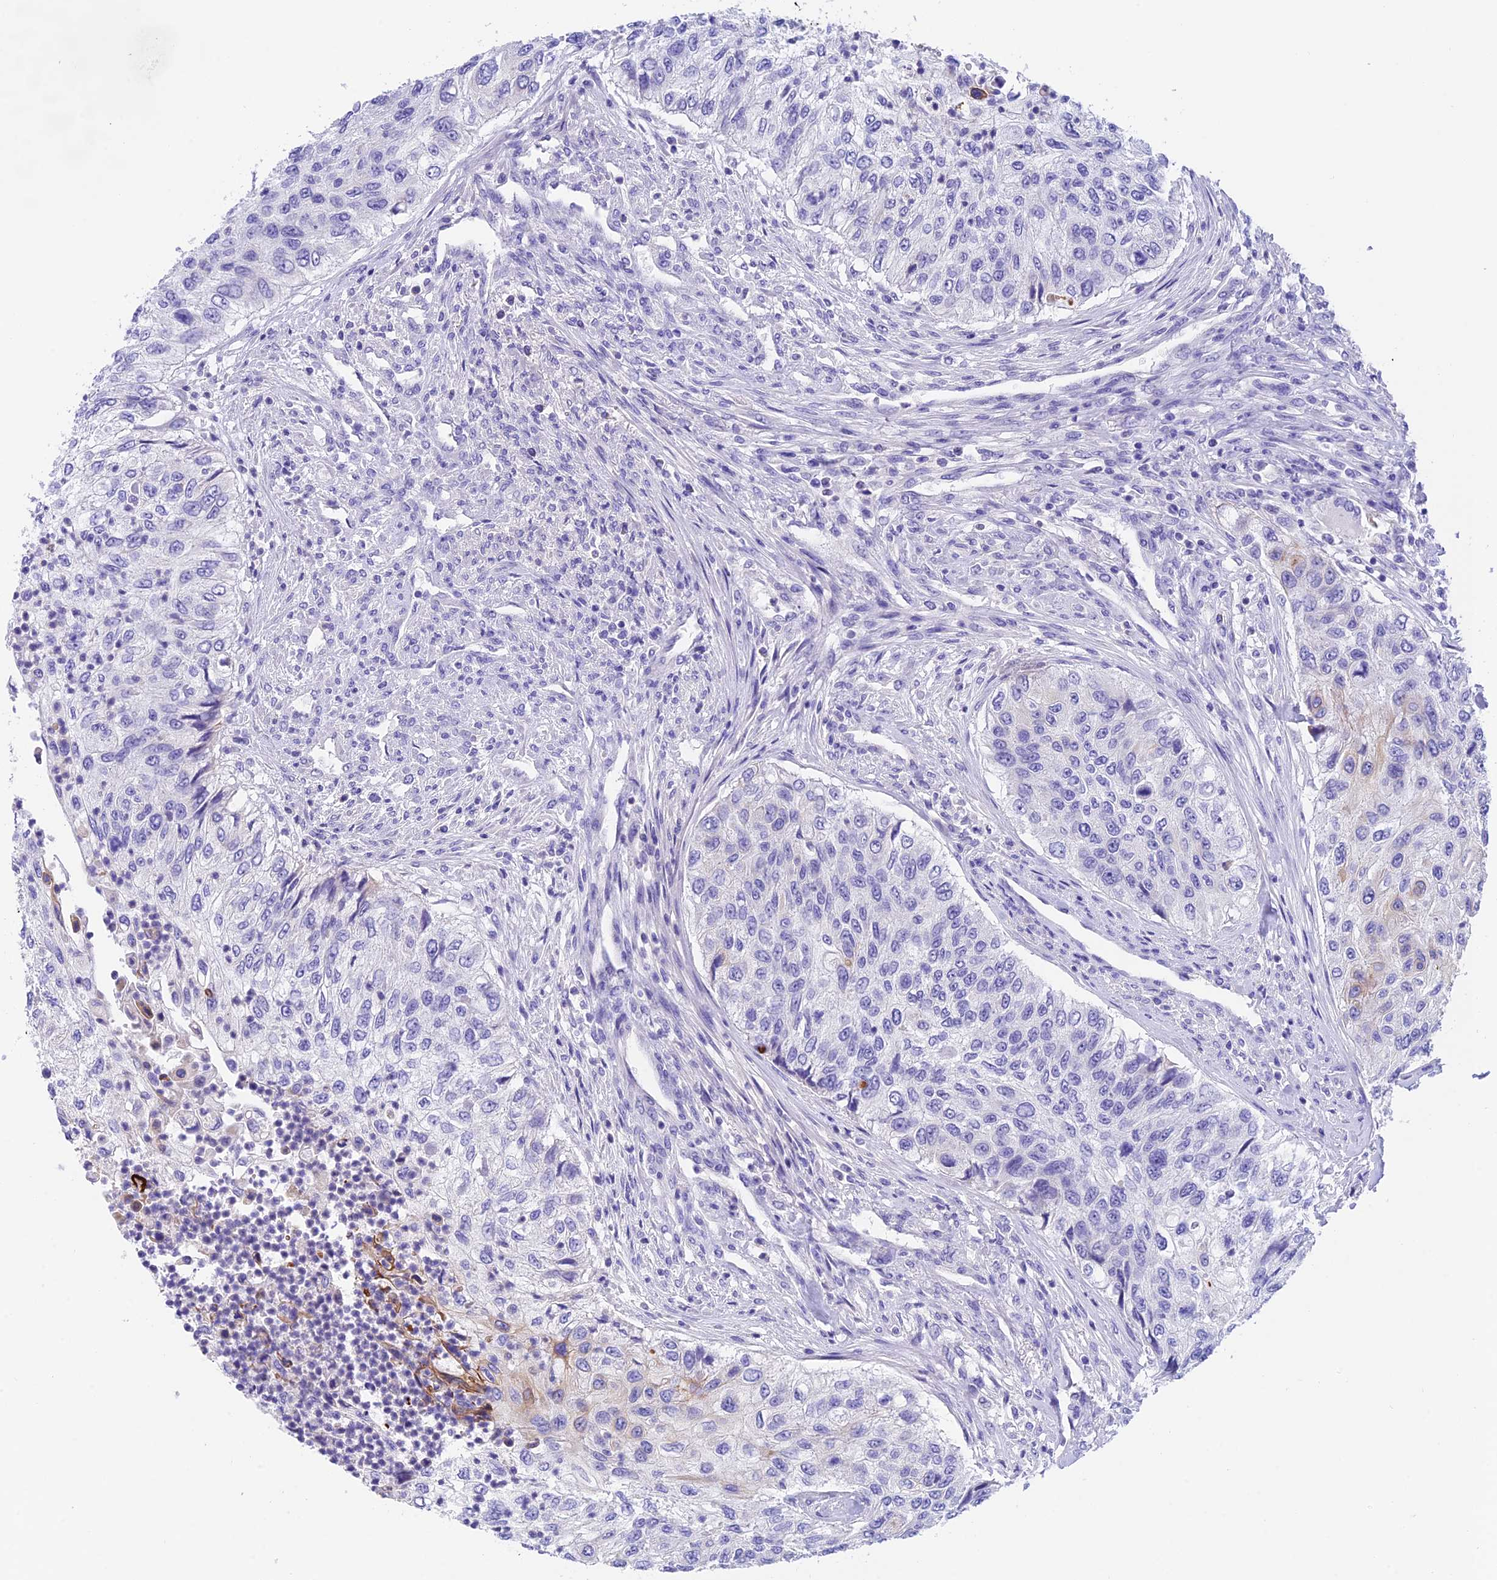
{"staining": {"intensity": "negative", "quantity": "none", "location": "none"}, "tissue": "urothelial cancer", "cell_type": "Tumor cells", "image_type": "cancer", "snomed": [{"axis": "morphology", "description": "Urothelial carcinoma, High grade"}, {"axis": "topography", "description": "Urinary bladder"}], "caption": "A high-resolution photomicrograph shows immunohistochemistry staining of urothelial cancer, which exhibits no significant staining in tumor cells.", "gene": "C17orf67", "patient": {"sex": "female", "age": 60}}